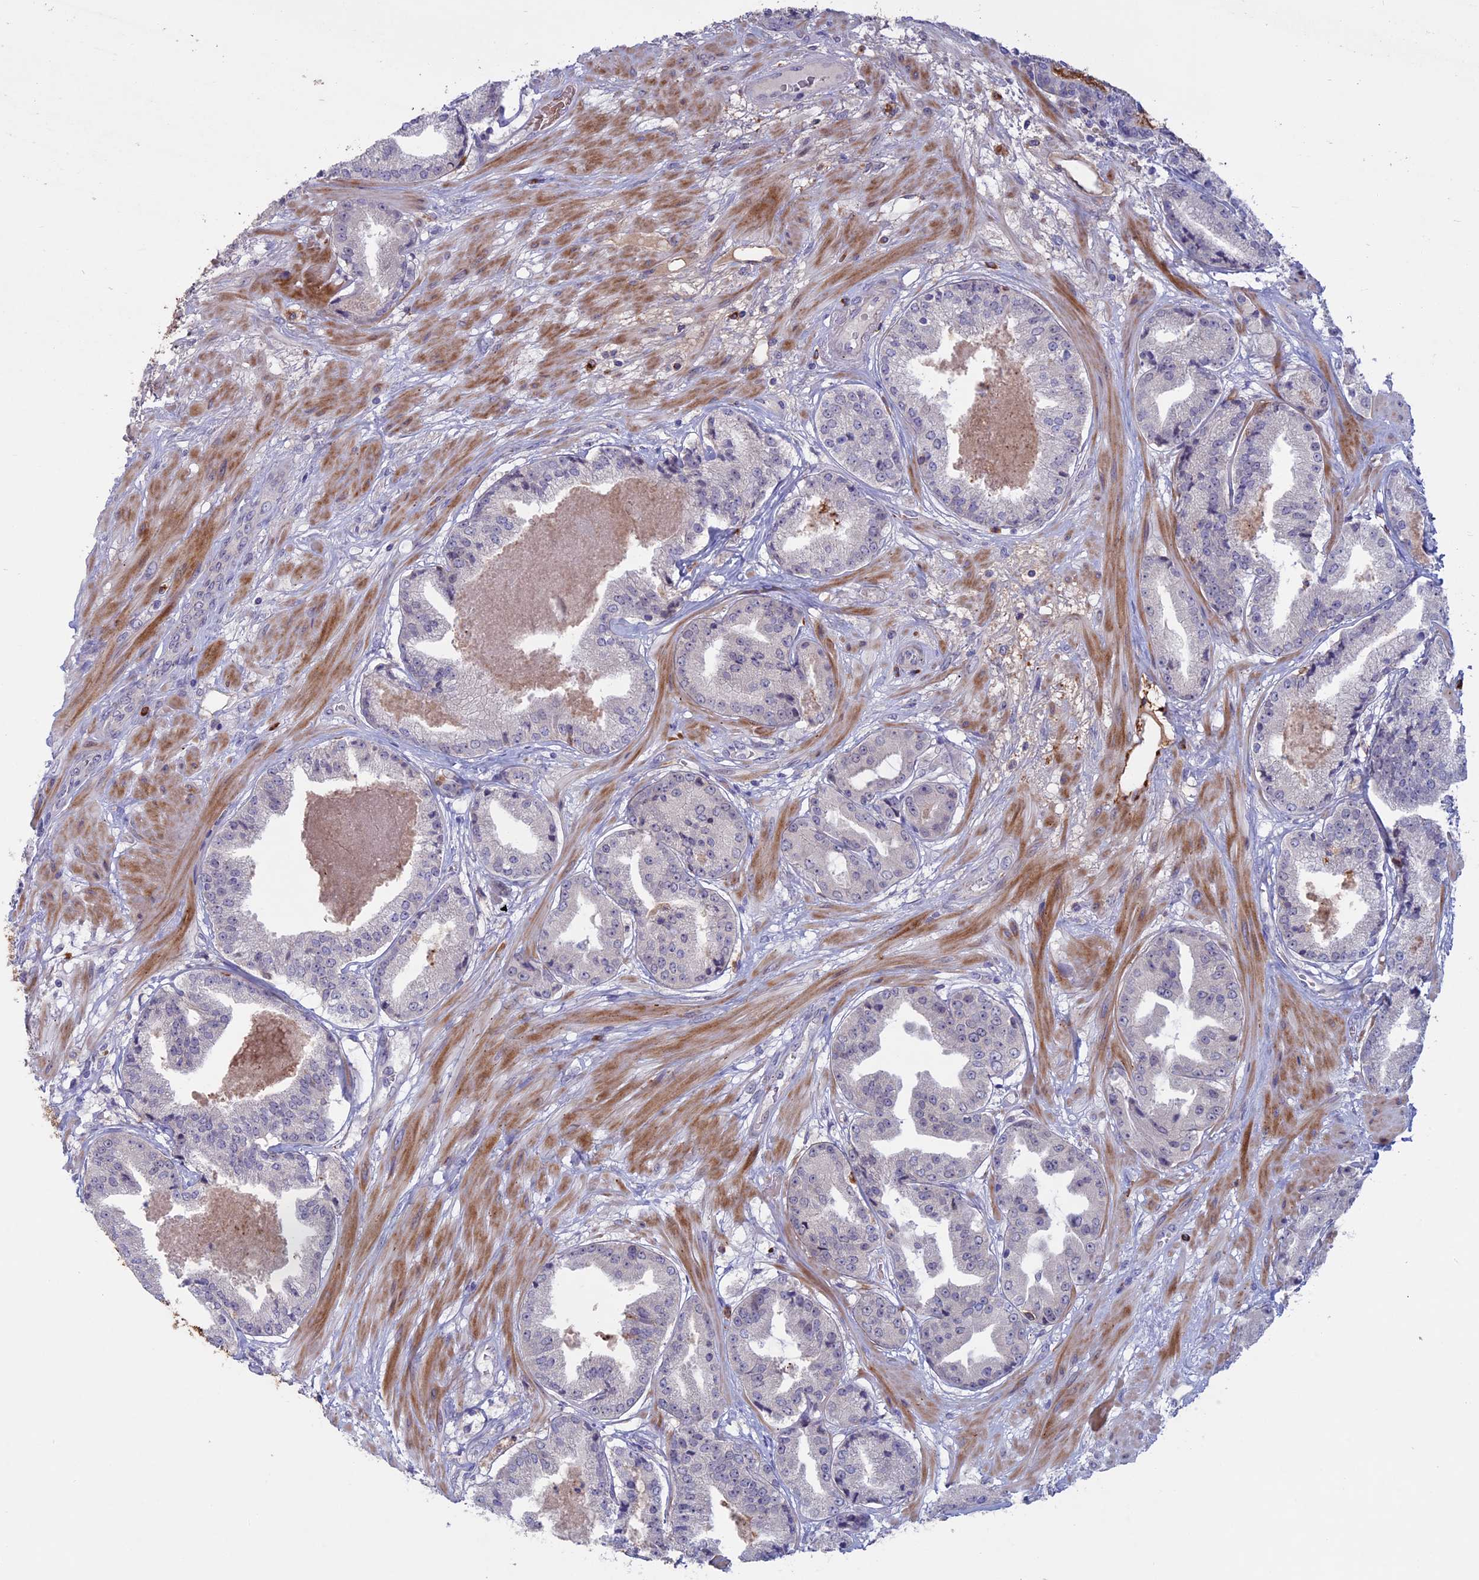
{"staining": {"intensity": "negative", "quantity": "none", "location": "none"}, "tissue": "prostate cancer", "cell_type": "Tumor cells", "image_type": "cancer", "snomed": [{"axis": "morphology", "description": "Adenocarcinoma, High grade"}, {"axis": "topography", "description": "Prostate"}], "caption": "IHC histopathology image of prostate cancer (adenocarcinoma (high-grade)) stained for a protein (brown), which shows no positivity in tumor cells.", "gene": "SLC2A6", "patient": {"sex": "male", "age": 63}}